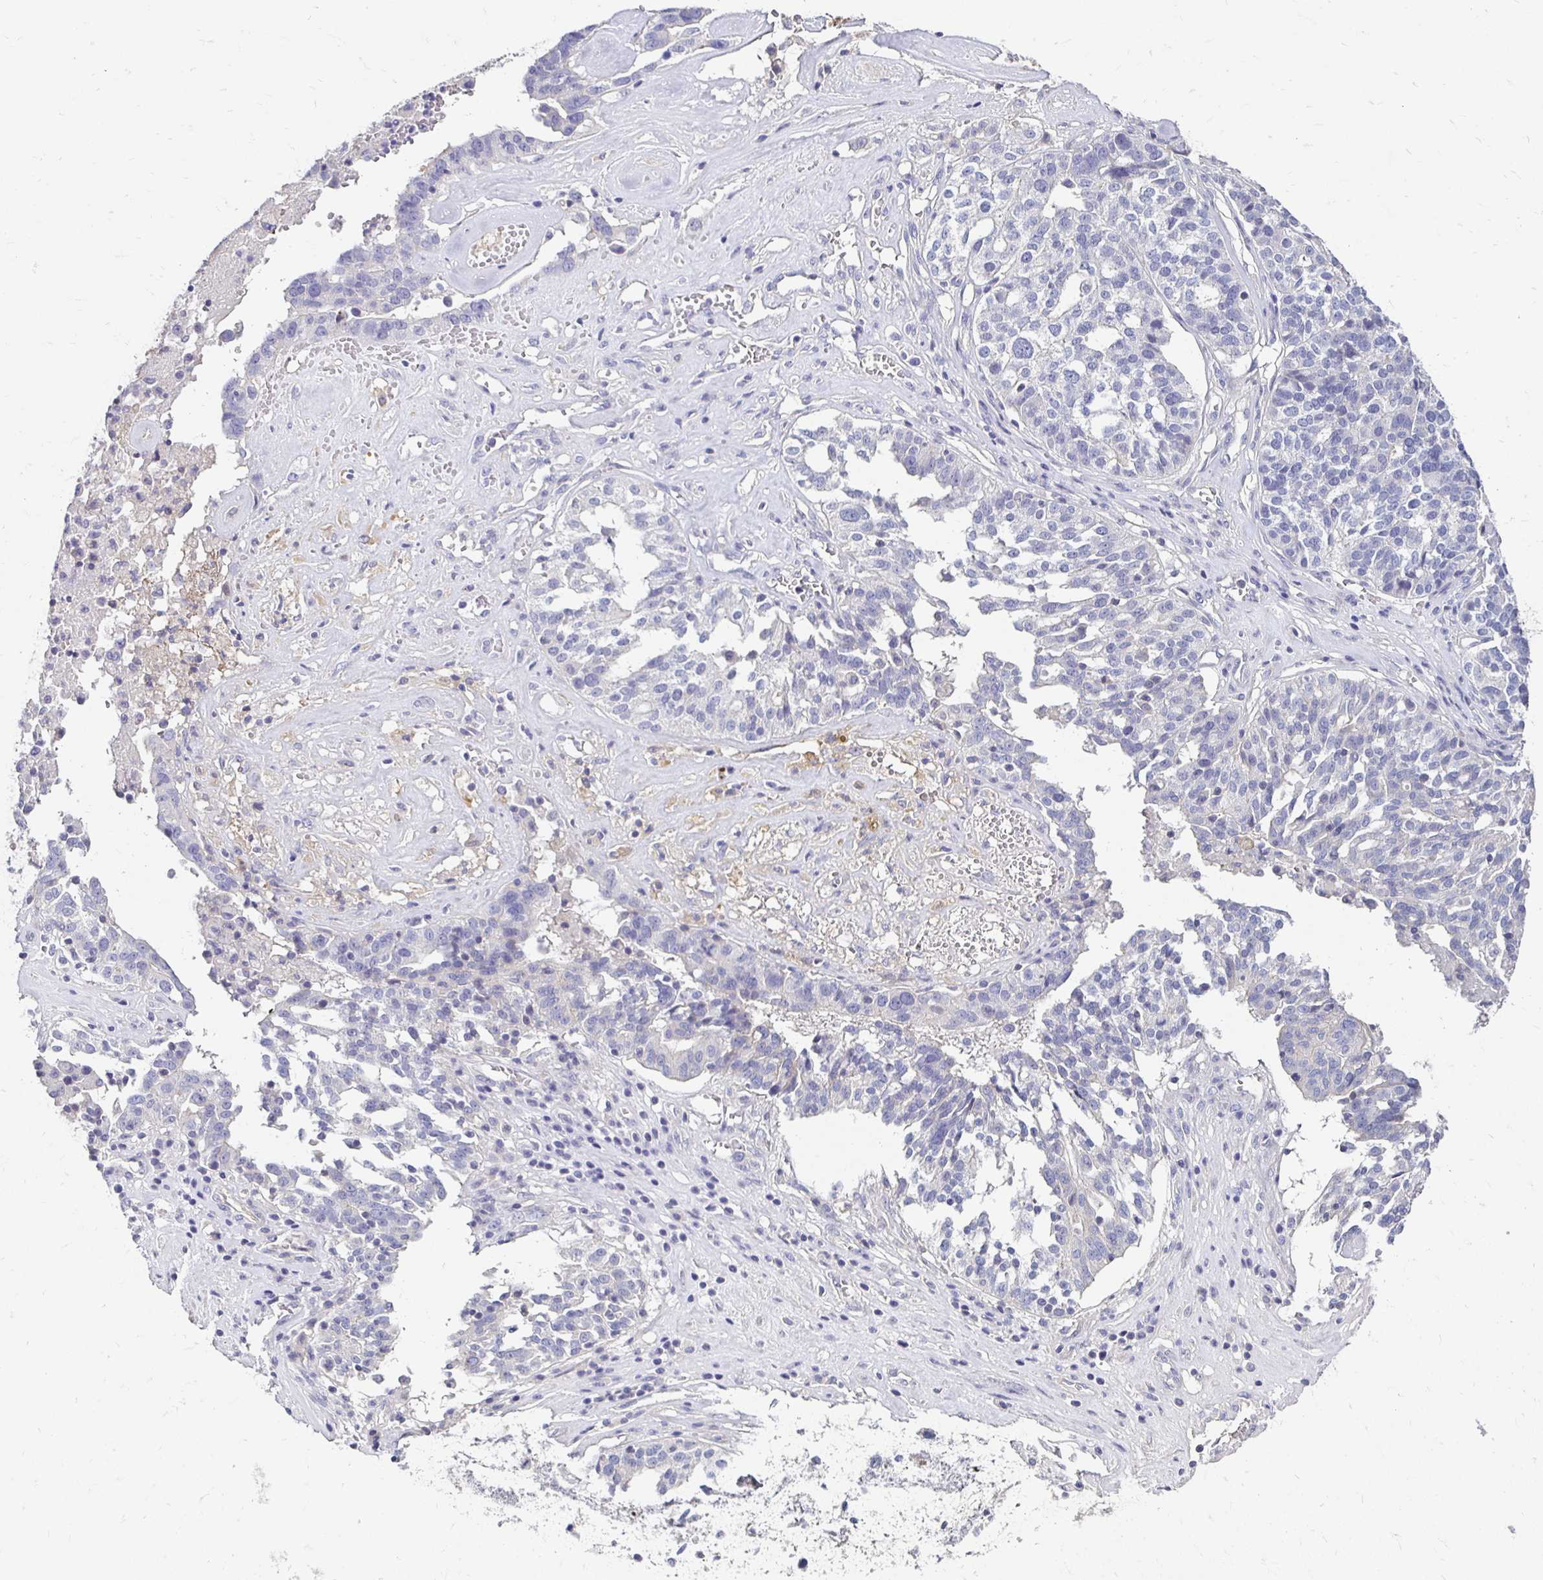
{"staining": {"intensity": "negative", "quantity": "none", "location": "none"}, "tissue": "ovarian cancer", "cell_type": "Tumor cells", "image_type": "cancer", "snomed": [{"axis": "morphology", "description": "Cystadenocarcinoma, serous, NOS"}, {"axis": "topography", "description": "Ovary"}], "caption": "Tumor cells are negative for protein expression in human ovarian cancer. (DAB (3,3'-diaminobenzidine) immunohistochemistry (IHC), high magnification).", "gene": "AKAP6", "patient": {"sex": "female", "age": 59}}